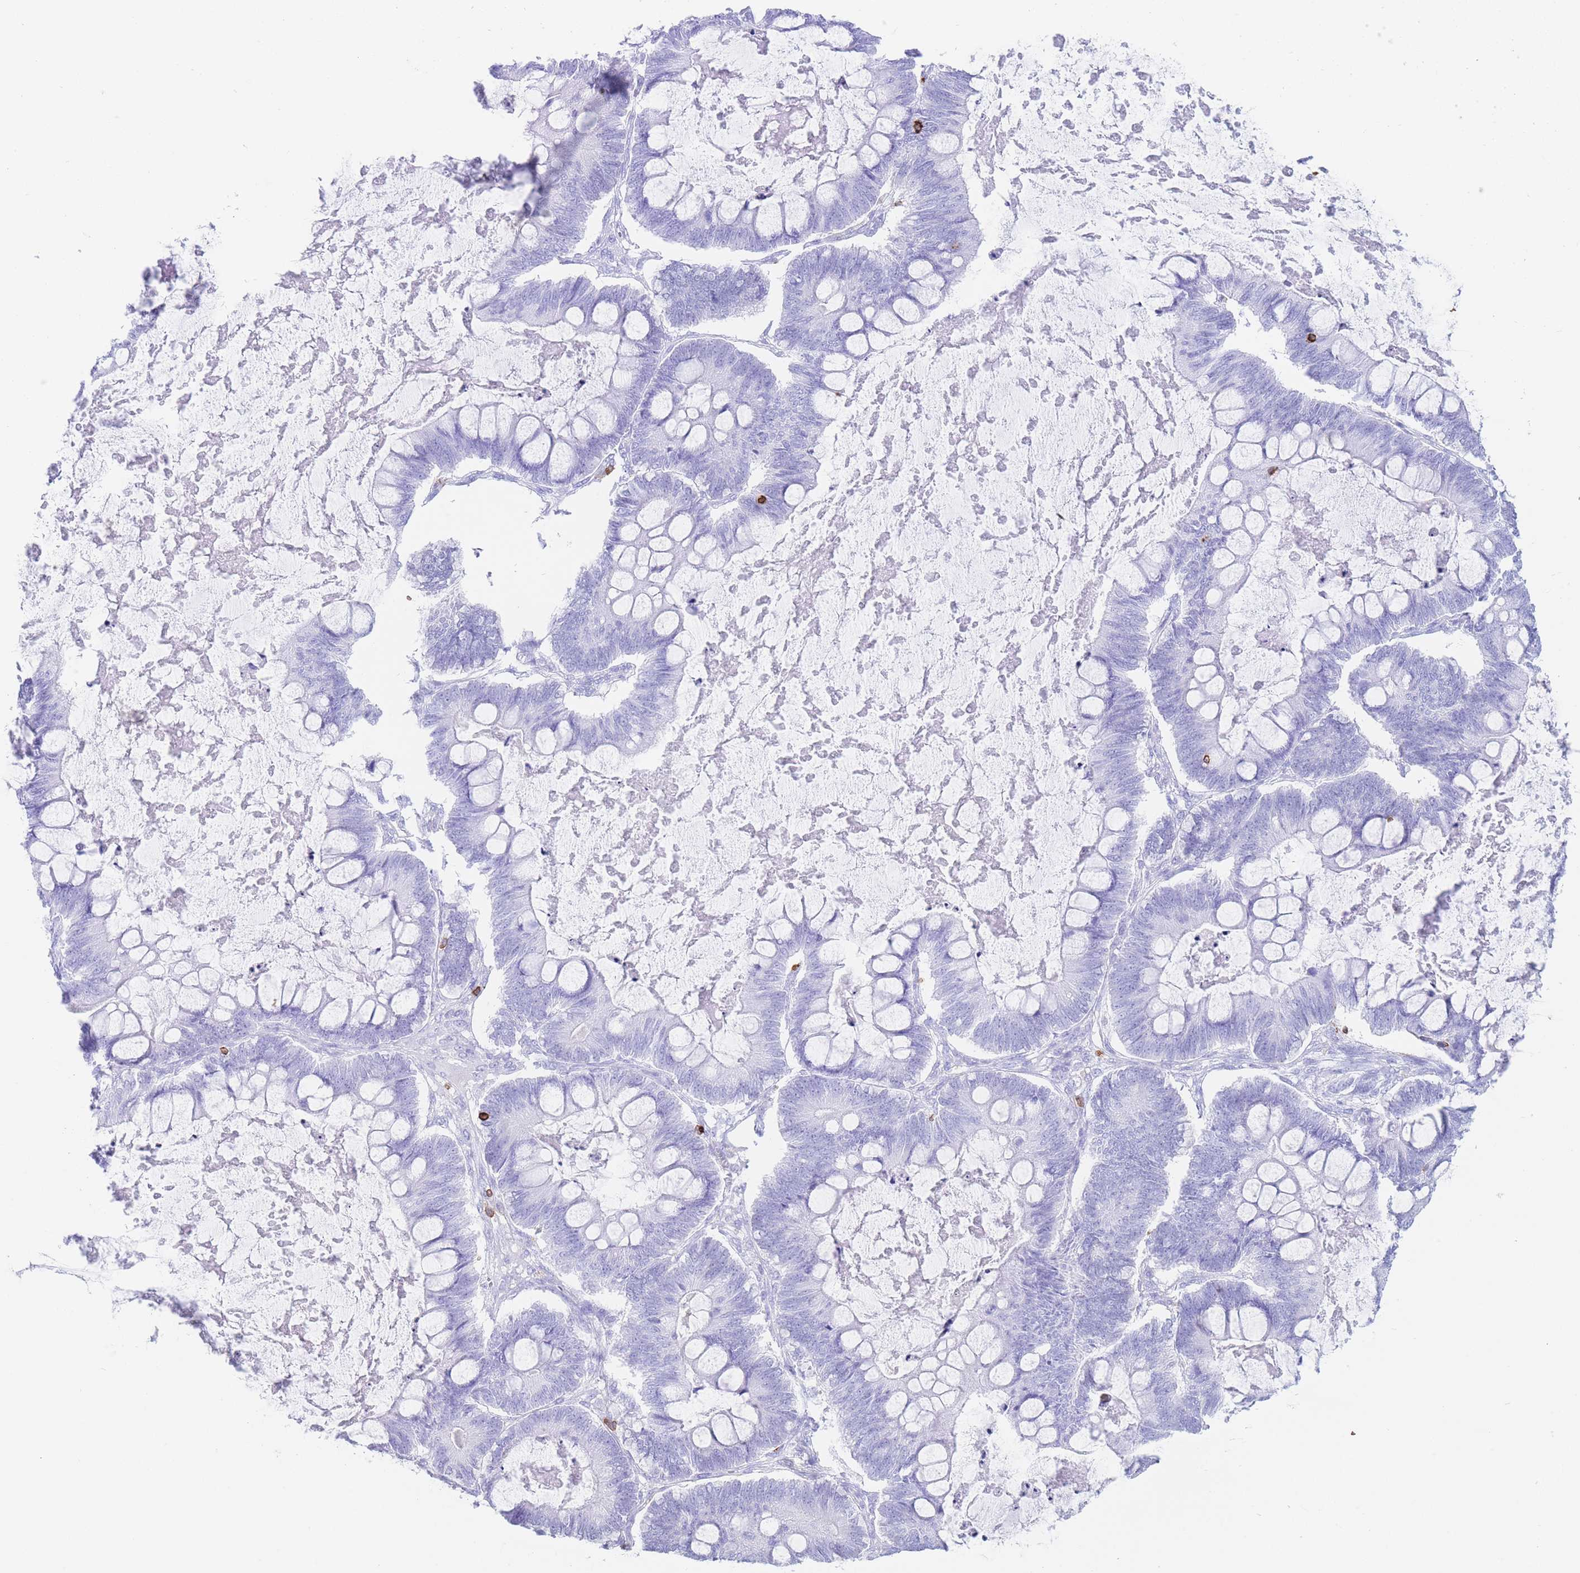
{"staining": {"intensity": "negative", "quantity": "none", "location": "none"}, "tissue": "ovarian cancer", "cell_type": "Tumor cells", "image_type": "cancer", "snomed": [{"axis": "morphology", "description": "Cystadenocarcinoma, mucinous, NOS"}, {"axis": "topography", "description": "Ovary"}], "caption": "High magnification brightfield microscopy of ovarian cancer stained with DAB (brown) and counterstained with hematoxylin (blue): tumor cells show no significant expression. (Brightfield microscopy of DAB (3,3'-diaminobenzidine) immunohistochemistry (IHC) at high magnification).", "gene": "CORO1A", "patient": {"sex": "female", "age": 61}}